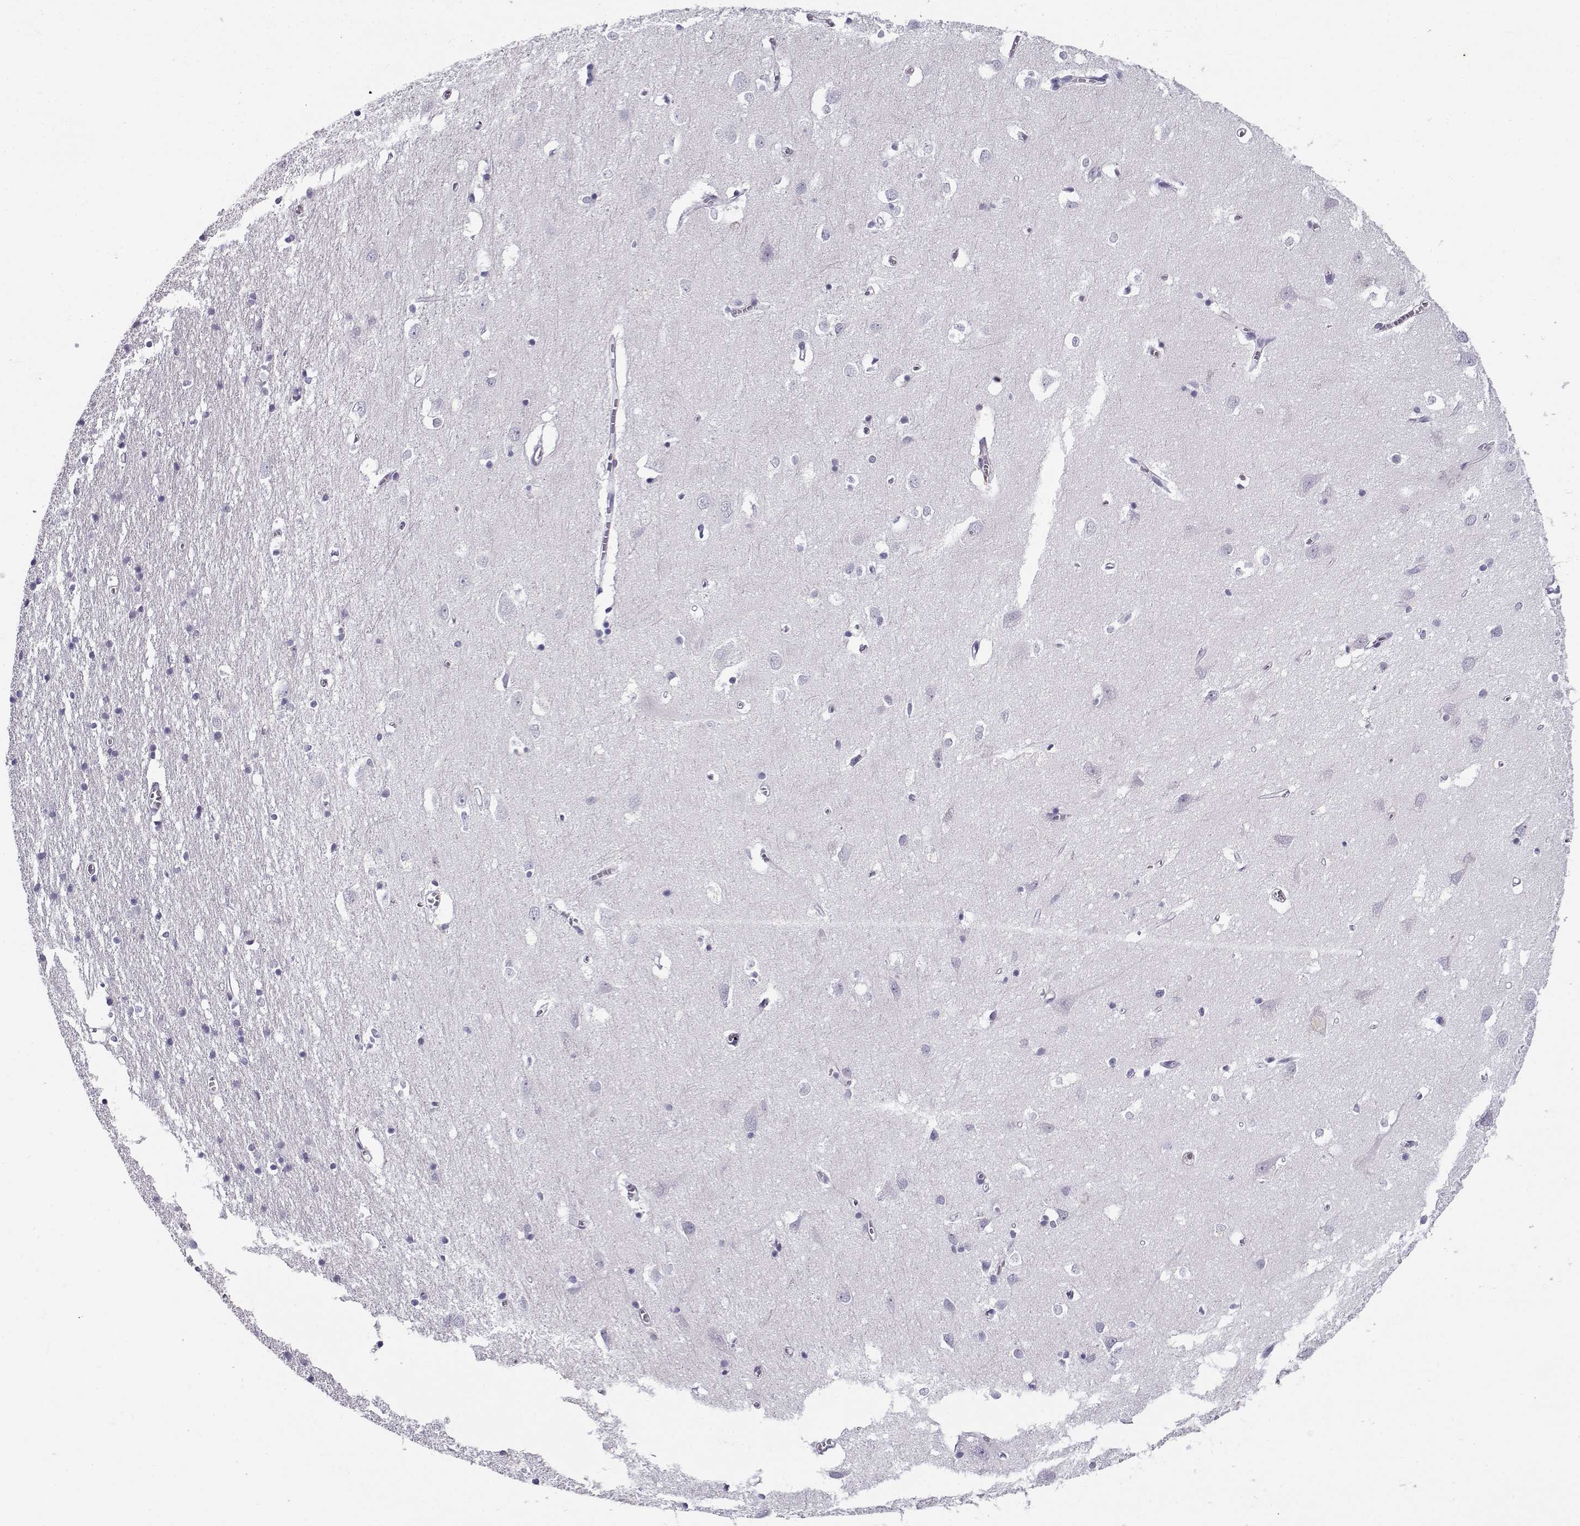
{"staining": {"intensity": "negative", "quantity": "none", "location": "none"}, "tissue": "cerebral cortex", "cell_type": "Endothelial cells", "image_type": "normal", "snomed": [{"axis": "morphology", "description": "Normal tissue, NOS"}, {"axis": "topography", "description": "Cerebral cortex"}], "caption": "DAB immunohistochemical staining of normal human cerebral cortex shows no significant staining in endothelial cells.", "gene": "GTSF1L", "patient": {"sex": "male", "age": 70}}